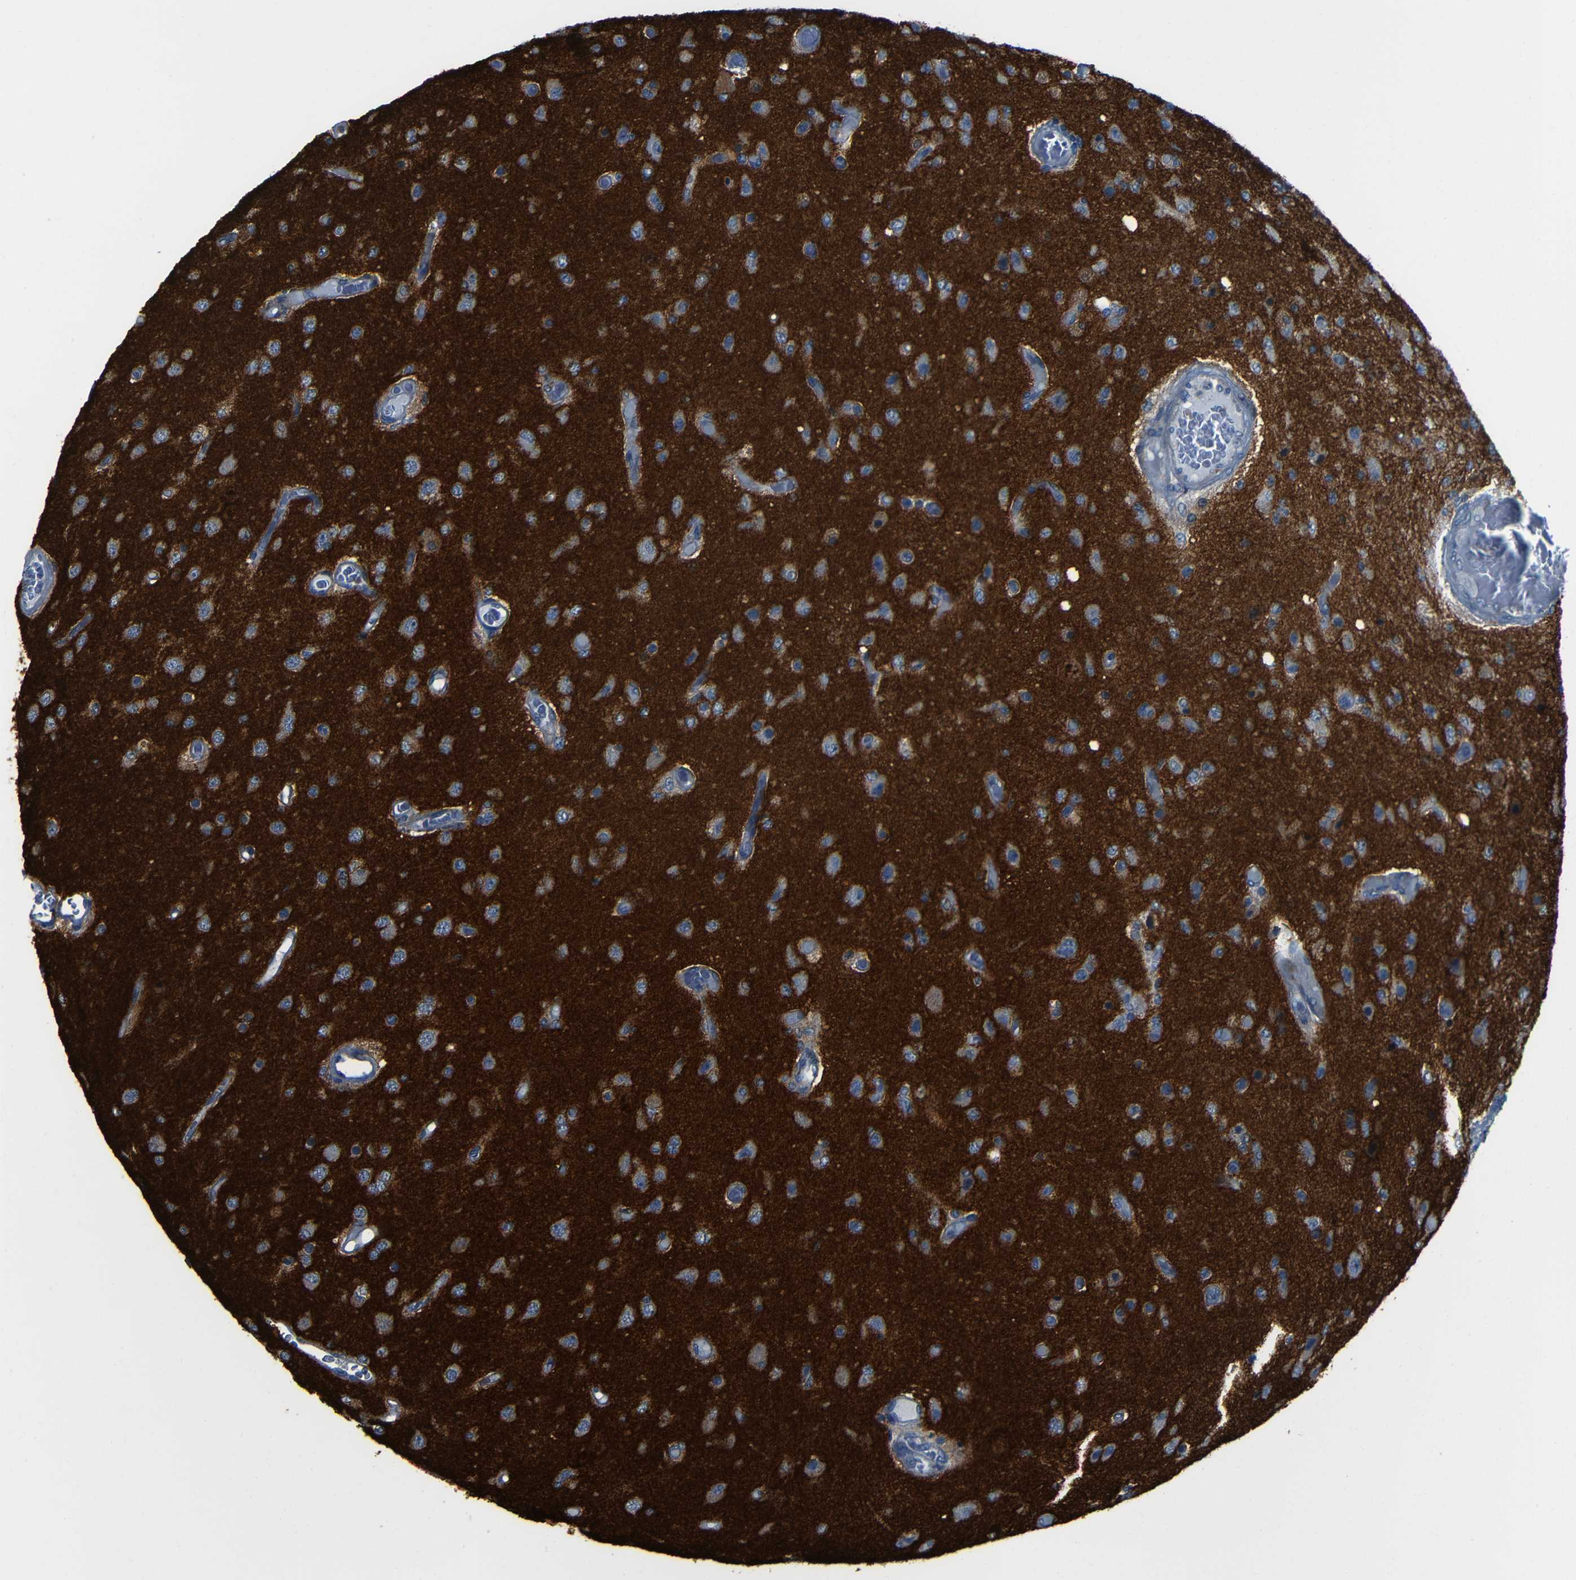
{"staining": {"intensity": "strong", "quantity": "<25%", "location": "cytoplasmic/membranous"}, "tissue": "glioma", "cell_type": "Tumor cells", "image_type": "cancer", "snomed": [{"axis": "morphology", "description": "Normal tissue, NOS"}, {"axis": "morphology", "description": "Glioma, malignant, High grade"}, {"axis": "topography", "description": "Cerebral cortex"}], "caption": "Immunohistochemistry (IHC) (DAB (3,3'-diaminobenzidine)) staining of human high-grade glioma (malignant) shows strong cytoplasmic/membranous protein positivity in about <25% of tumor cells.", "gene": "DNAJC5", "patient": {"sex": "male", "age": 77}}